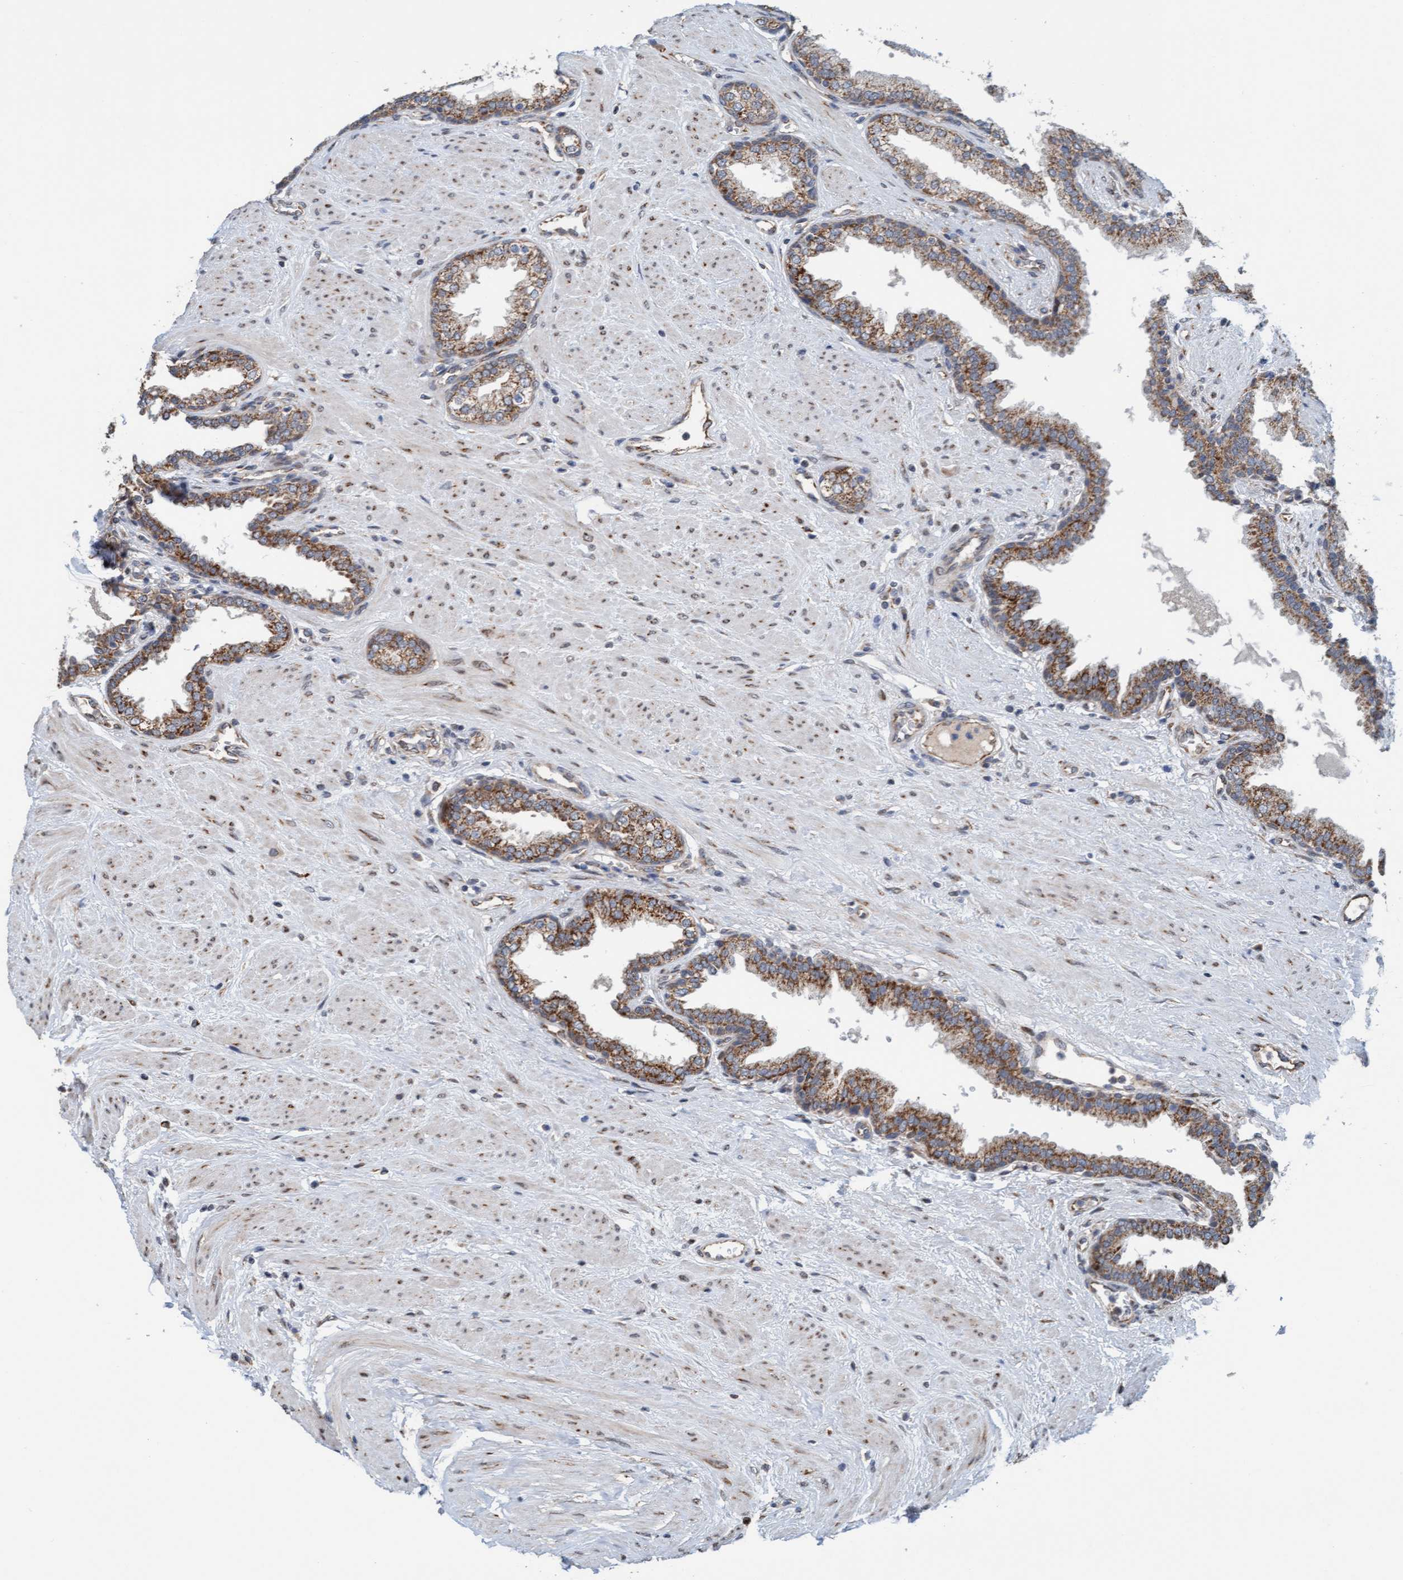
{"staining": {"intensity": "moderate", "quantity": ">75%", "location": "cytoplasmic/membranous"}, "tissue": "prostate", "cell_type": "Glandular cells", "image_type": "normal", "snomed": [{"axis": "morphology", "description": "Normal tissue, NOS"}, {"axis": "topography", "description": "Prostate"}], "caption": "DAB immunohistochemical staining of benign human prostate exhibits moderate cytoplasmic/membranous protein staining in about >75% of glandular cells.", "gene": "ZNF566", "patient": {"sex": "male", "age": 51}}